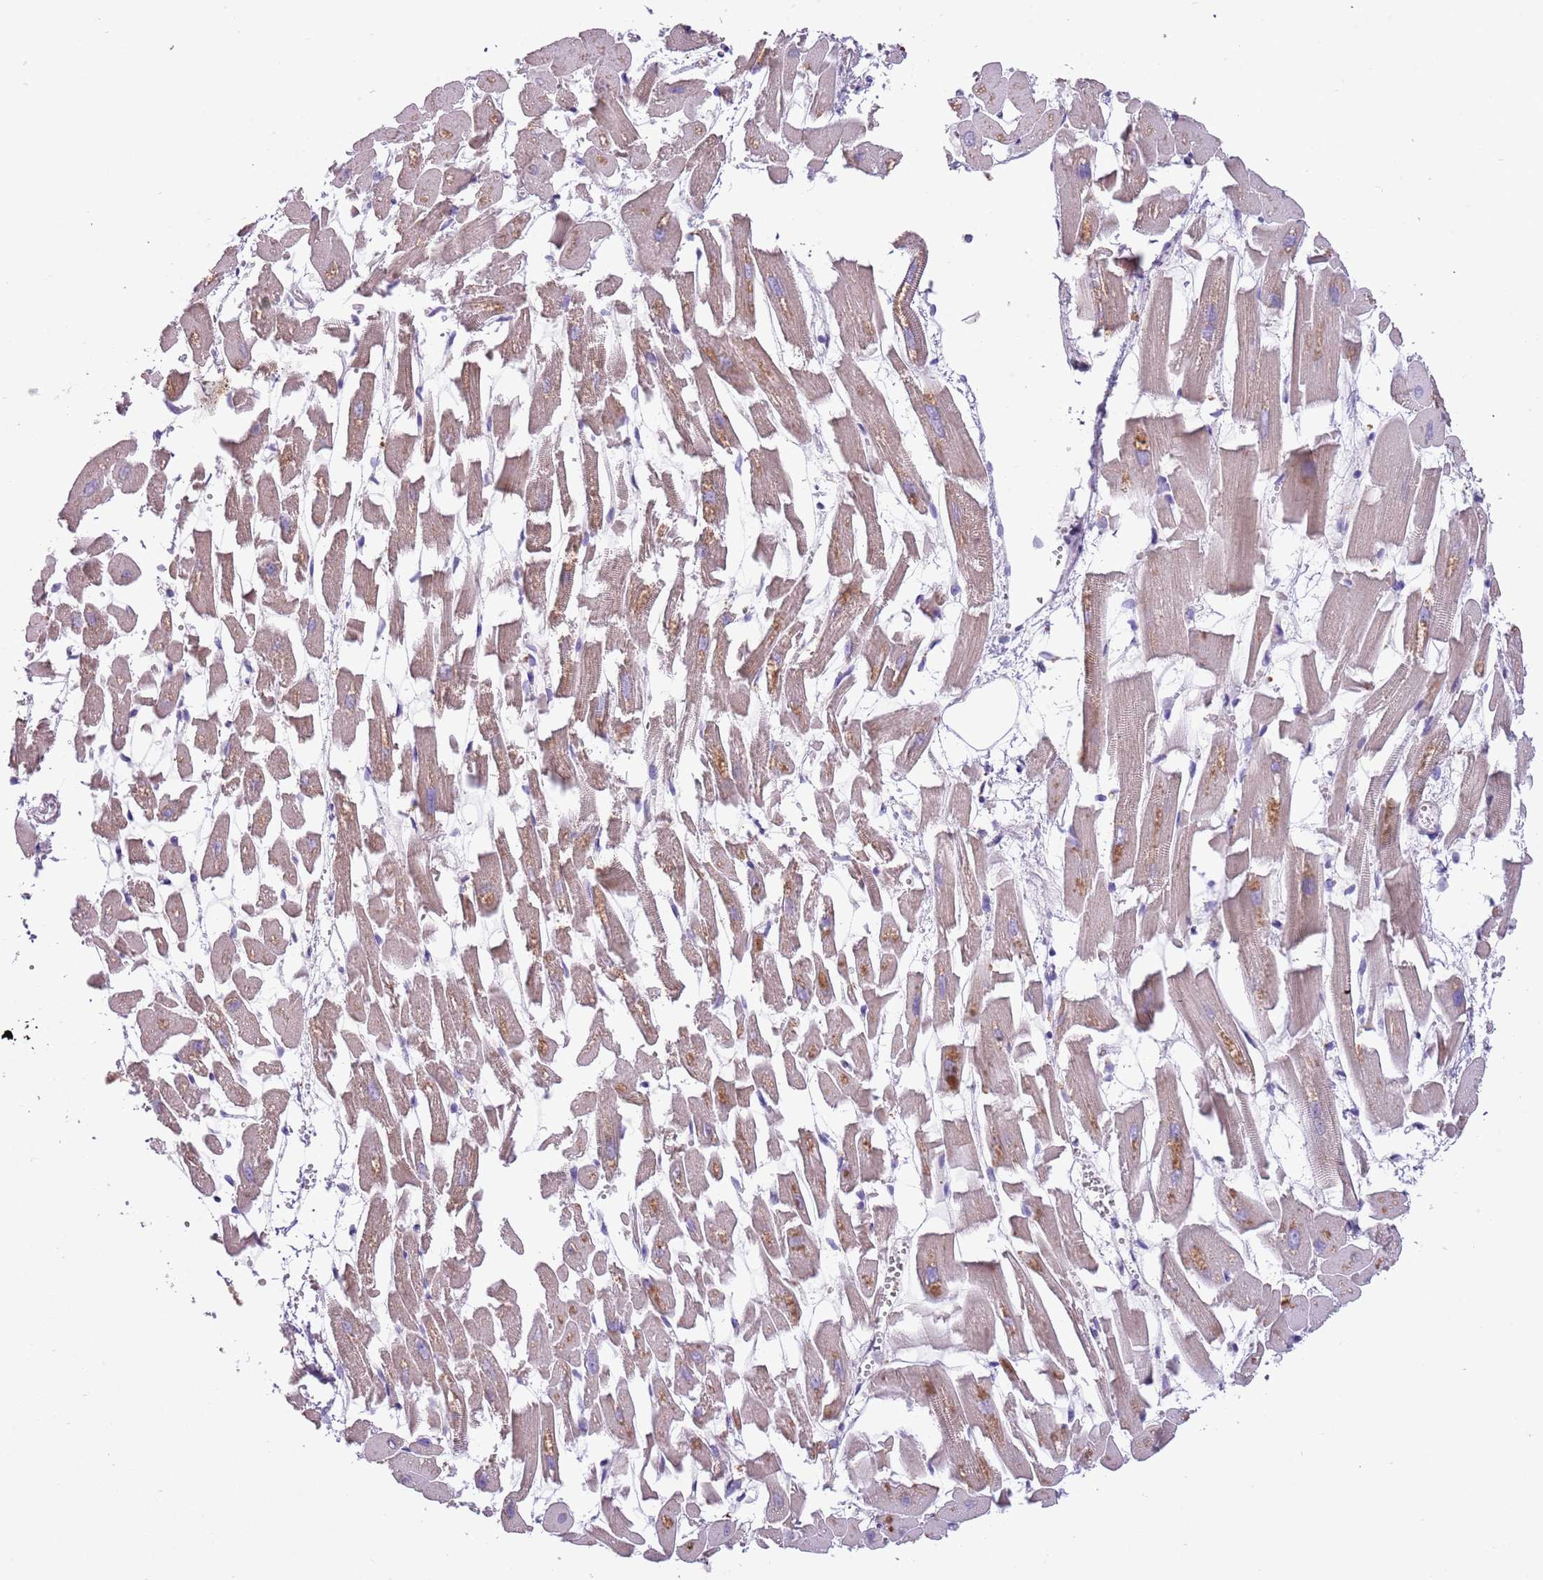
{"staining": {"intensity": "weak", "quantity": ">75%", "location": "cytoplasmic/membranous"}, "tissue": "heart muscle", "cell_type": "Cardiomyocytes", "image_type": "normal", "snomed": [{"axis": "morphology", "description": "Normal tissue, NOS"}, {"axis": "topography", "description": "Heart"}], "caption": "Protein expression by immunohistochemistry (IHC) shows weak cytoplasmic/membranous expression in approximately >75% of cardiomyocytes in normal heart muscle.", "gene": "HES3", "patient": {"sex": "female", "age": 64}}